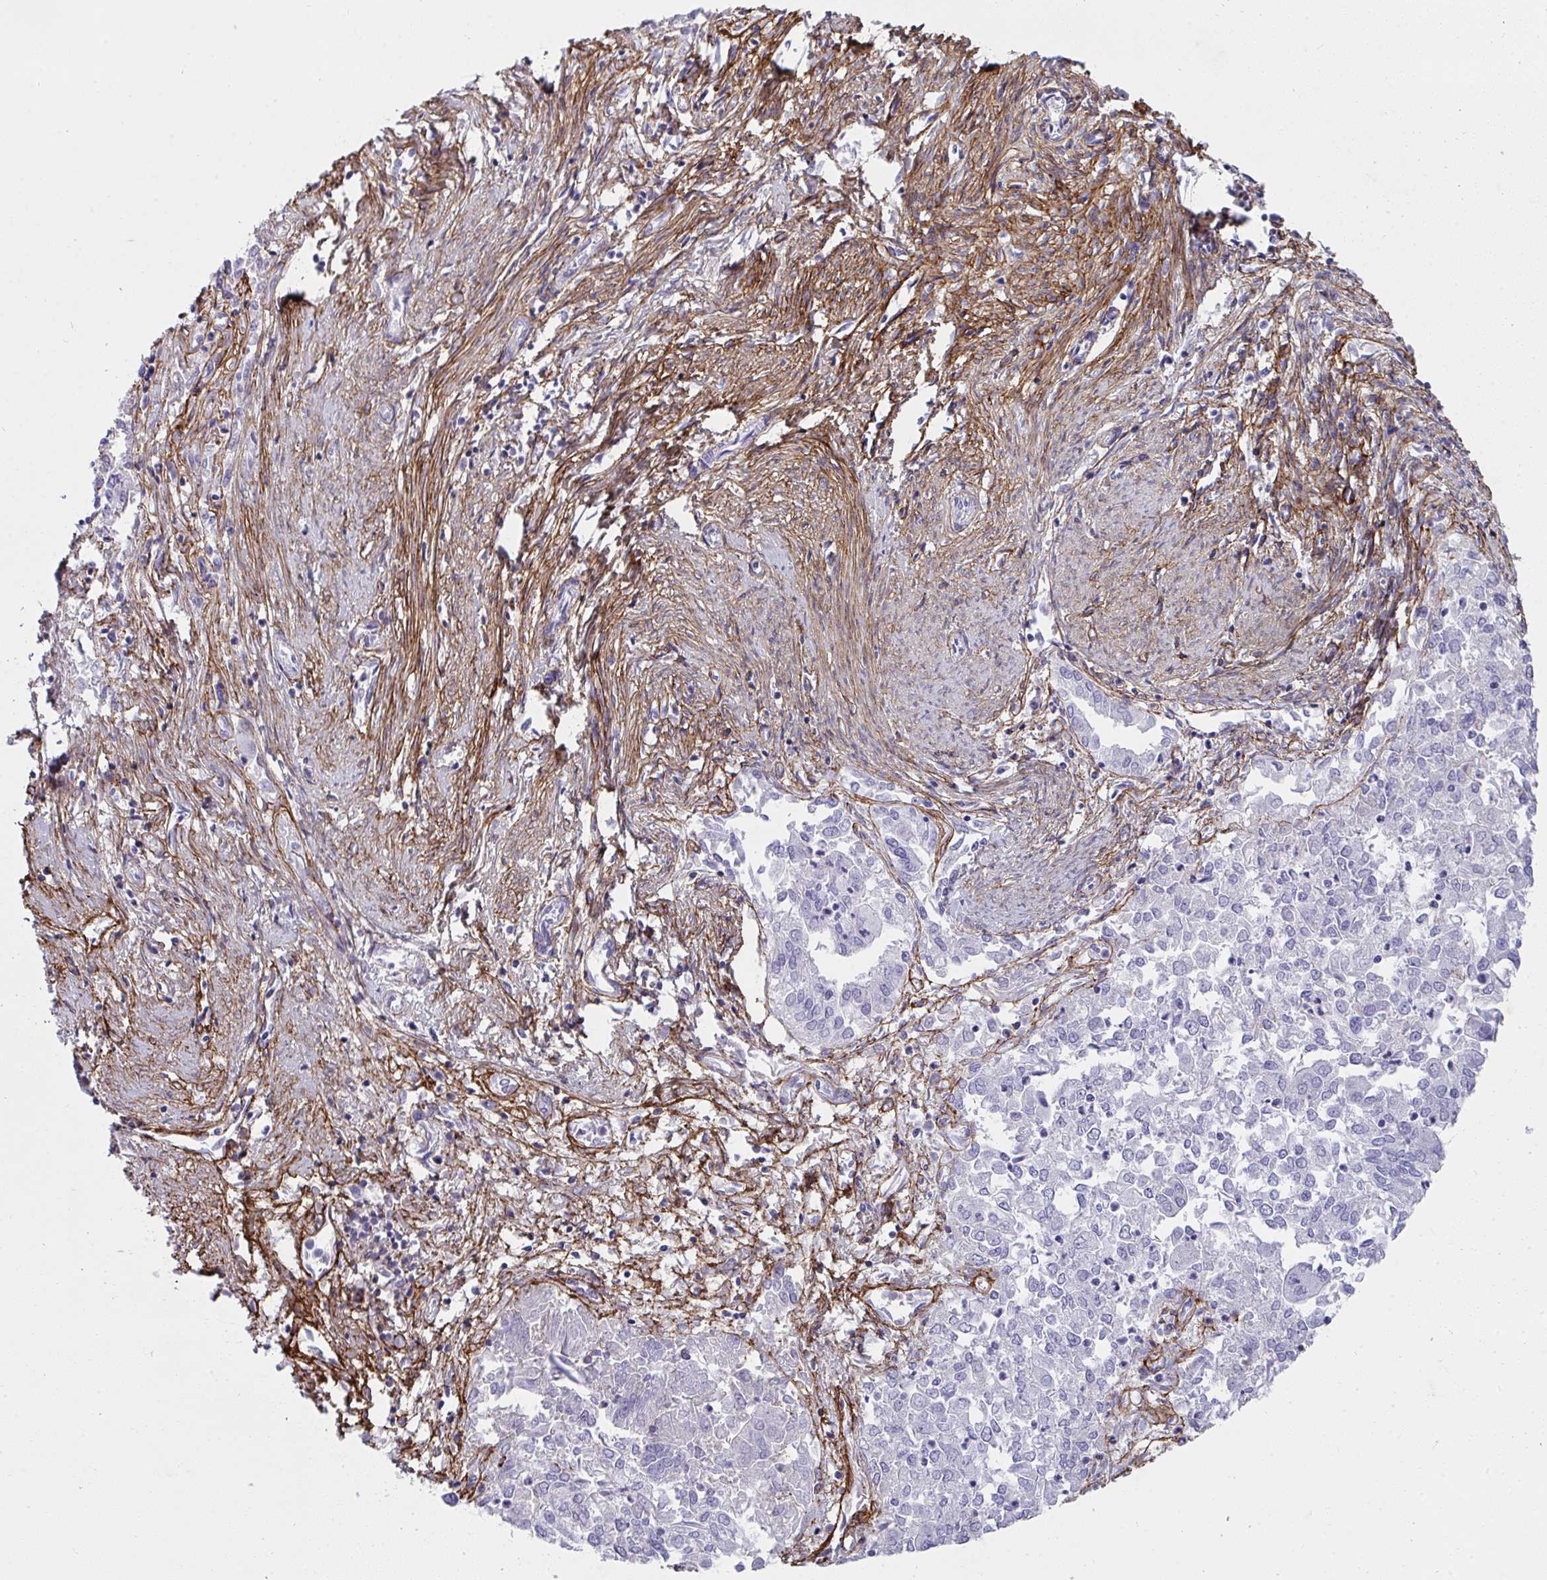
{"staining": {"intensity": "negative", "quantity": "none", "location": "none"}, "tissue": "endometrial cancer", "cell_type": "Tumor cells", "image_type": "cancer", "snomed": [{"axis": "morphology", "description": "Adenocarcinoma, NOS"}, {"axis": "topography", "description": "Endometrium"}], "caption": "Immunohistochemistry (IHC) of human endometrial cancer reveals no staining in tumor cells. (Brightfield microscopy of DAB (3,3'-diaminobenzidine) immunohistochemistry at high magnification).", "gene": "LHFPL6", "patient": {"sex": "female", "age": 57}}